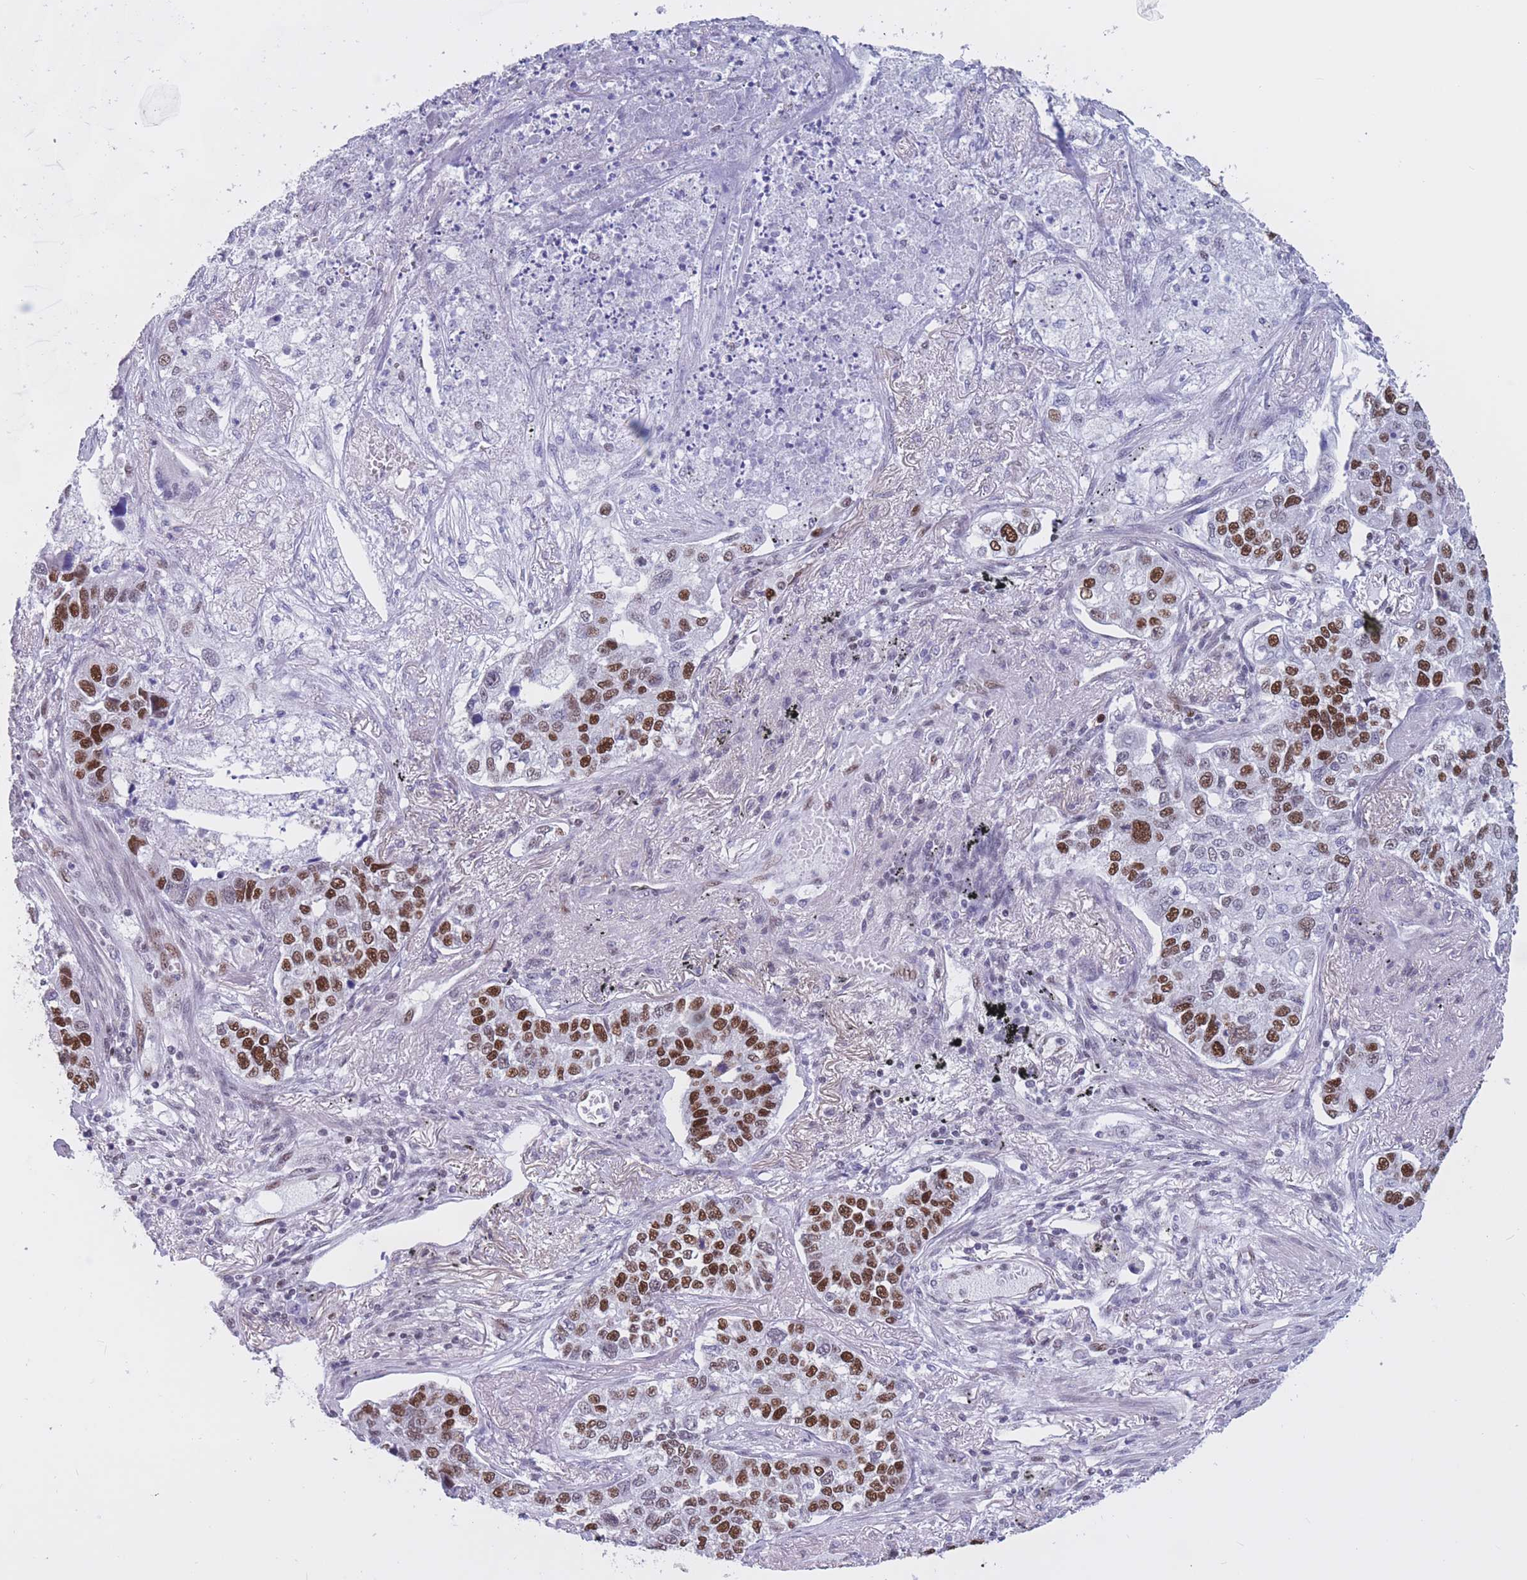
{"staining": {"intensity": "strong", "quantity": ">75%", "location": "nuclear"}, "tissue": "lung cancer", "cell_type": "Tumor cells", "image_type": "cancer", "snomed": [{"axis": "morphology", "description": "Adenocarcinoma, NOS"}, {"axis": "topography", "description": "Lung"}], "caption": "A histopathology image of lung adenocarcinoma stained for a protein shows strong nuclear brown staining in tumor cells. (DAB (3,3'-diaminobenzidine) IHC with brightfield microscopy, high magnification).", "gene": "NASP", "patient": {"sex": "male", "age": 49}}